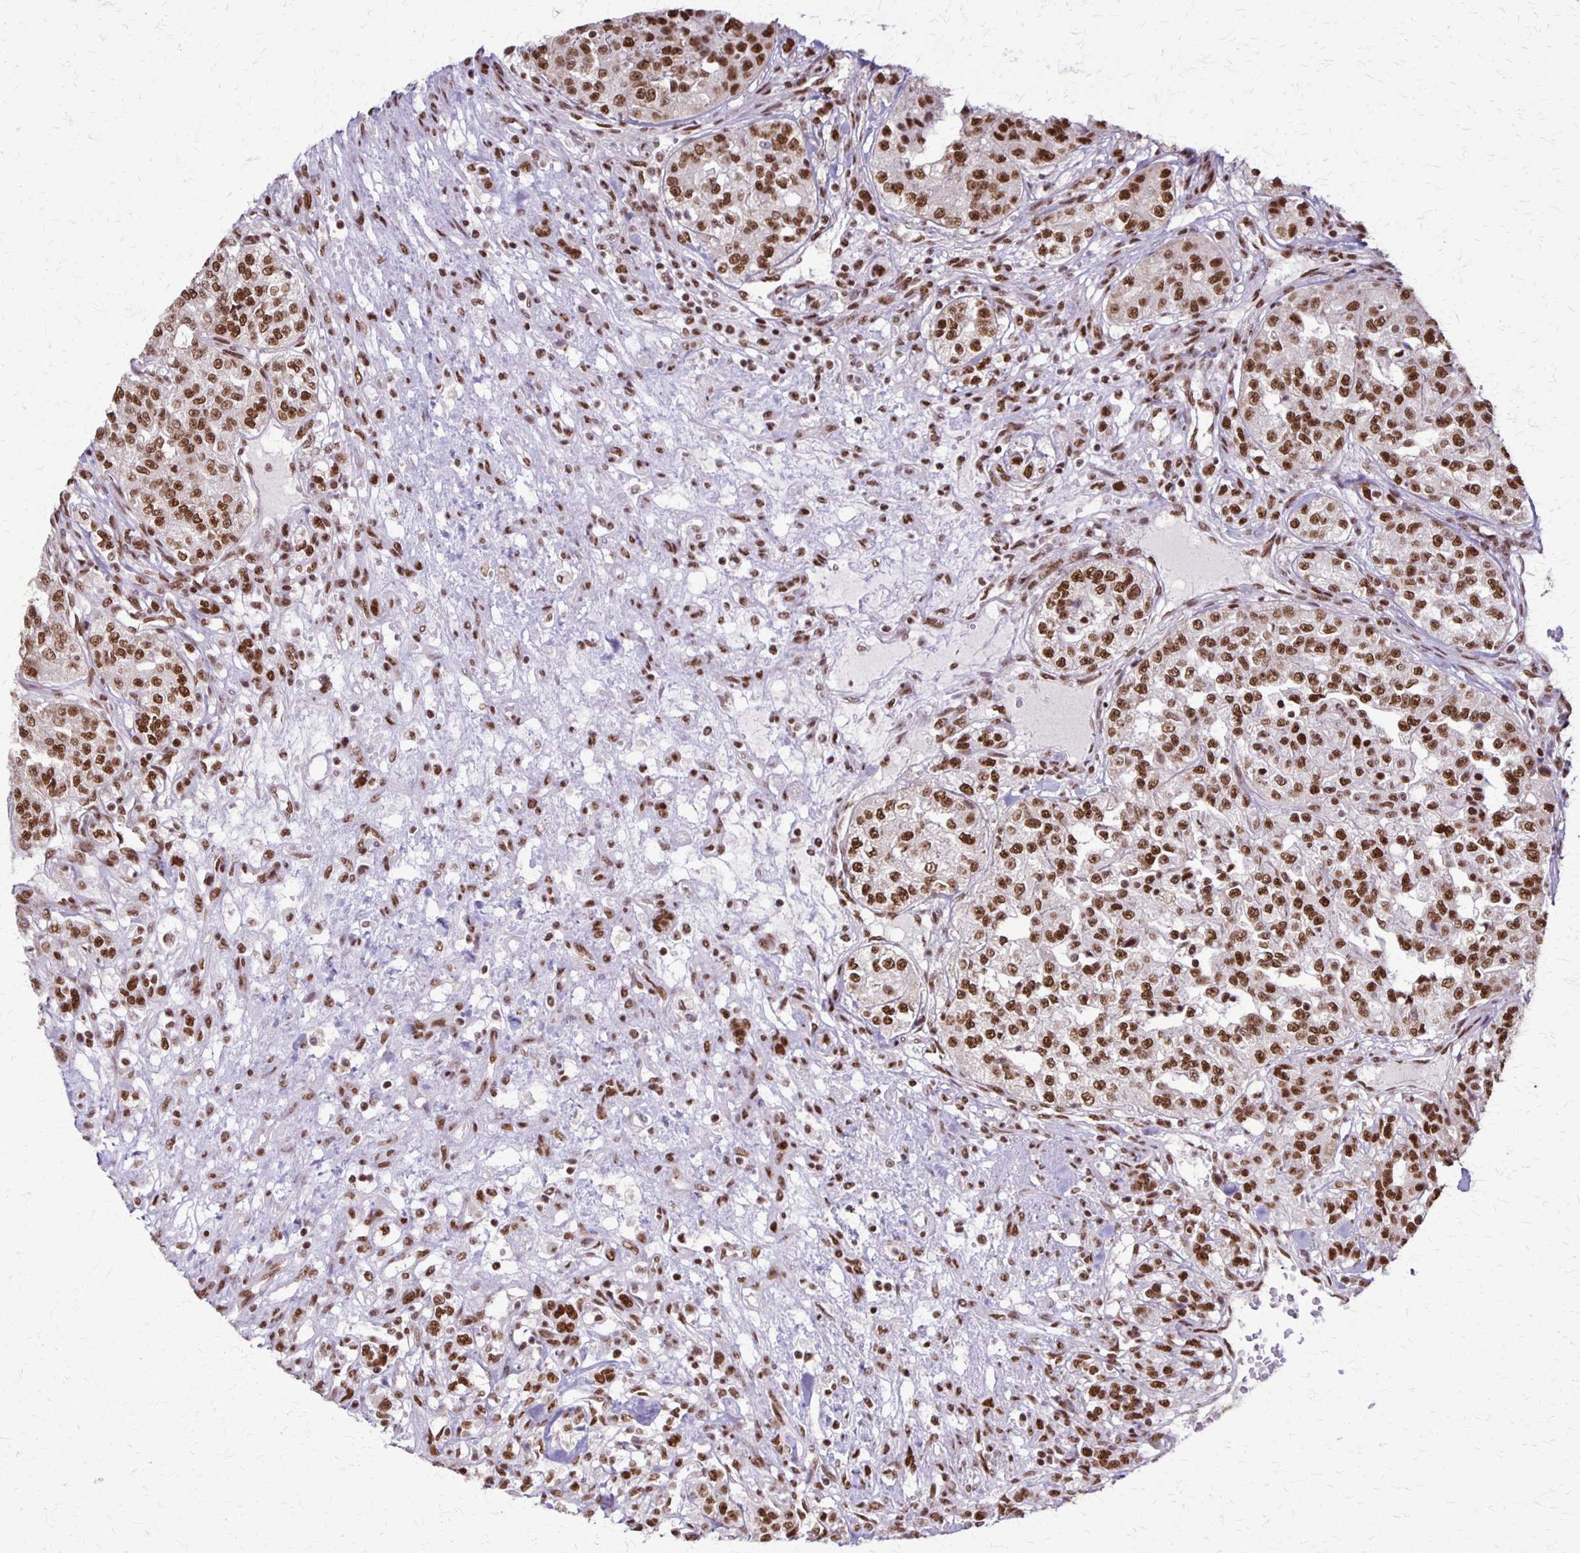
{"staining": {"intensity": "moderate", "quantity": ">75%", "location": "nuclear"}, "tissue": "renal cancer", "cell_type": "Tumor cells", "image_type": "cancer", "snomed": [{"axis": "morphology", "description": "Adenocarcinoma, NOS"}, {"axis": "topography", "description": "Kidney"}], "caption": "IHC photomicrograph of neoplastic tissue: human renal adenocarcinoma stained using immunohistochemistry exhibits medium levels of moderate protein expression localized specifically in the nuclear of tumor cells, appearing as a nuclear brown color.", "gene": "XRCC6", "patient": {"sex": "female", "age": 63}}